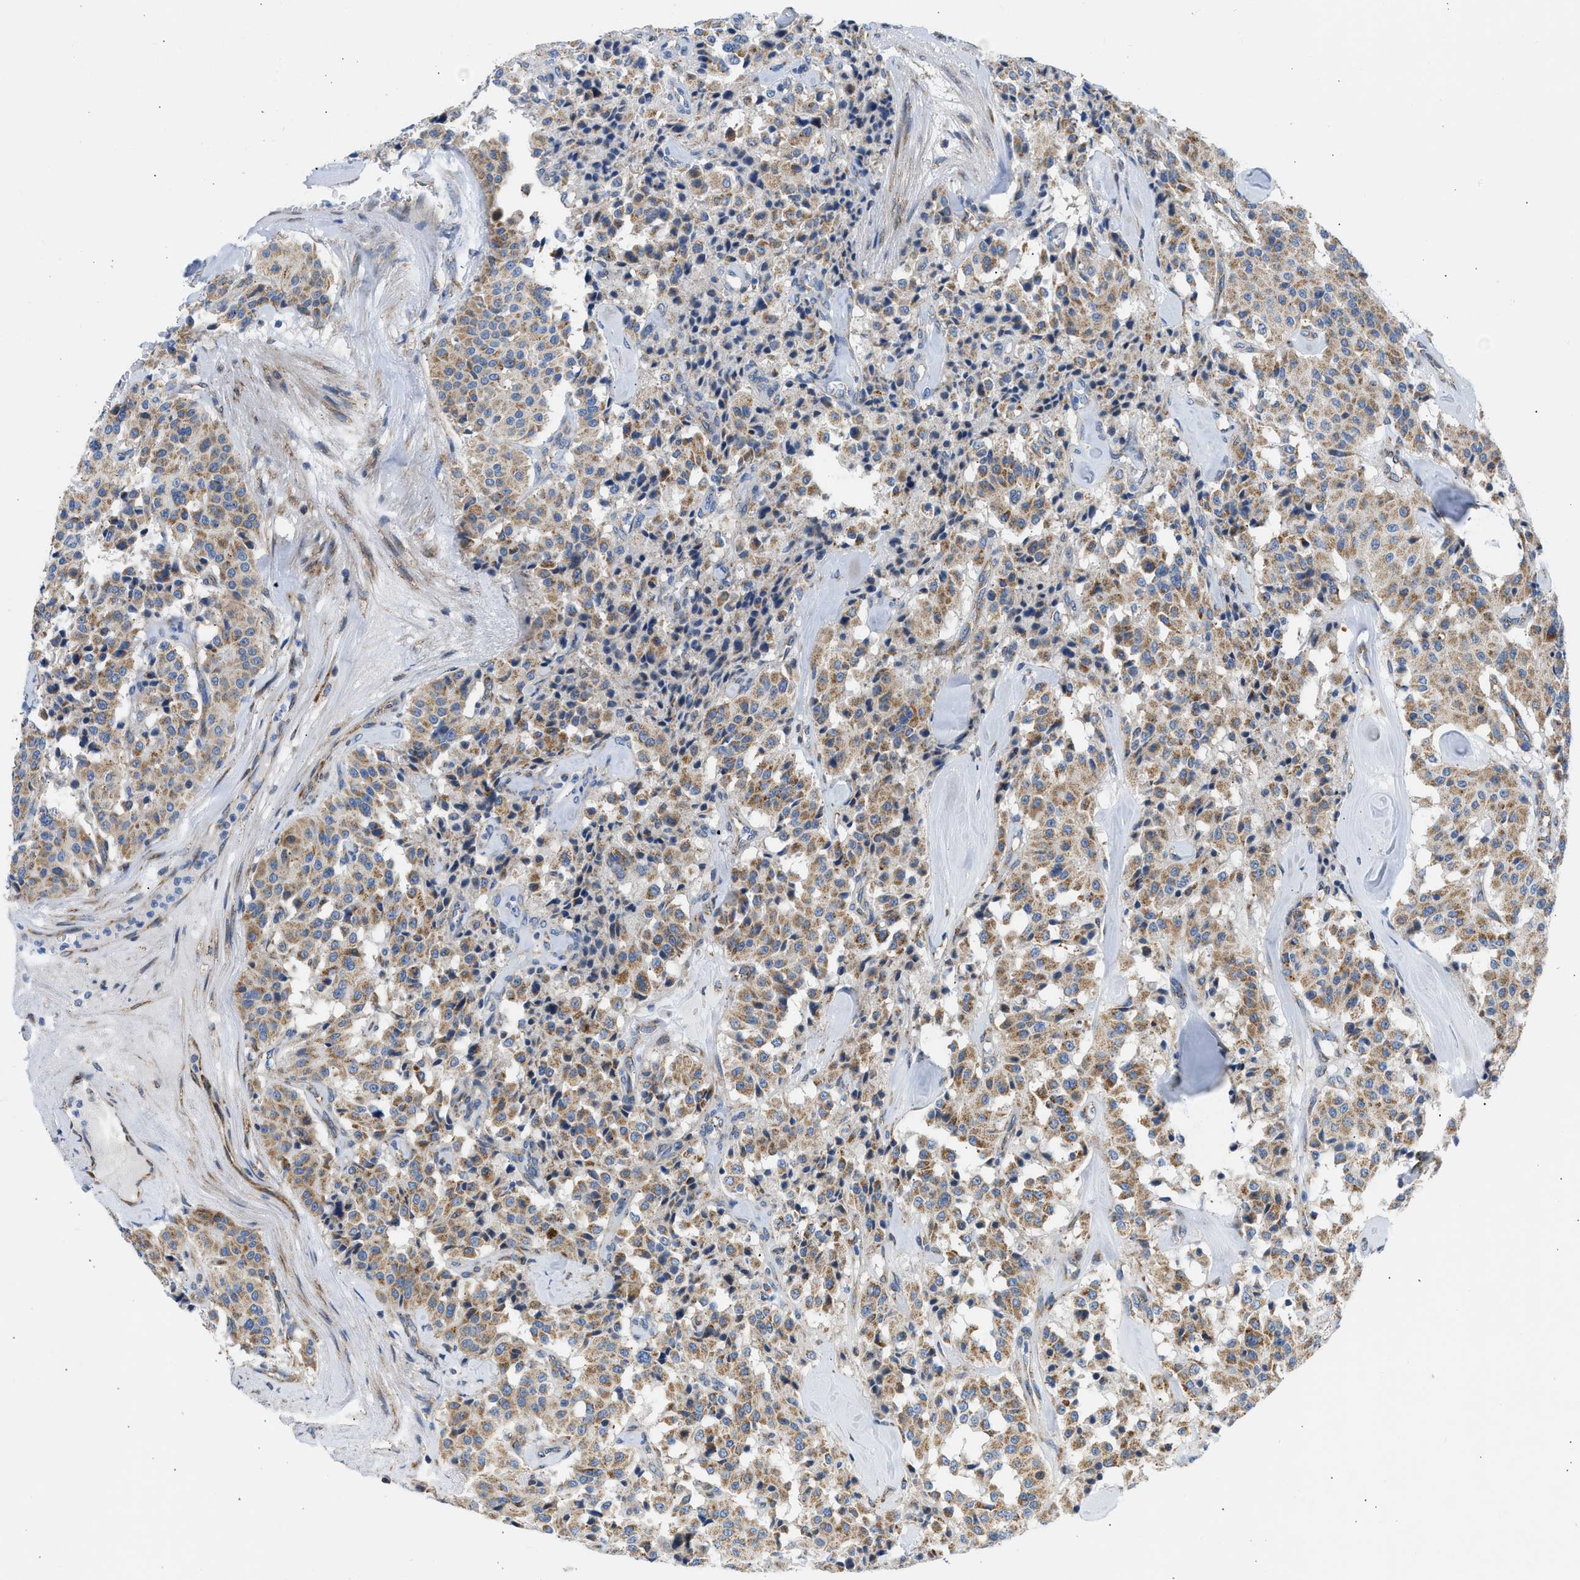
{"staining": {"intensity": "moderate", "quantity": ">75%", "location": "cytoplasmic/membranous"}, "tissue": "carcinoid", "cell_type": "Tumor cells", "image_type": "cancer", "snomed": [{"axis": "morphology", "description": "Carcinoid, malignant, NOS"}, {"axis": "topography", "description": "Lung"}], "caption": "A brown stain labels moderate cytoplasmic/membranous staining of a protein in human carcinoid tumor cells. Using DAB (3,3'-diaminobenzidine) (brown) and hematoxylin (blue) stains, captured at high magnification using brightfield microscopy.", "gene": "CAMKK2", "patient": {"sex": "male", "age": 30}}